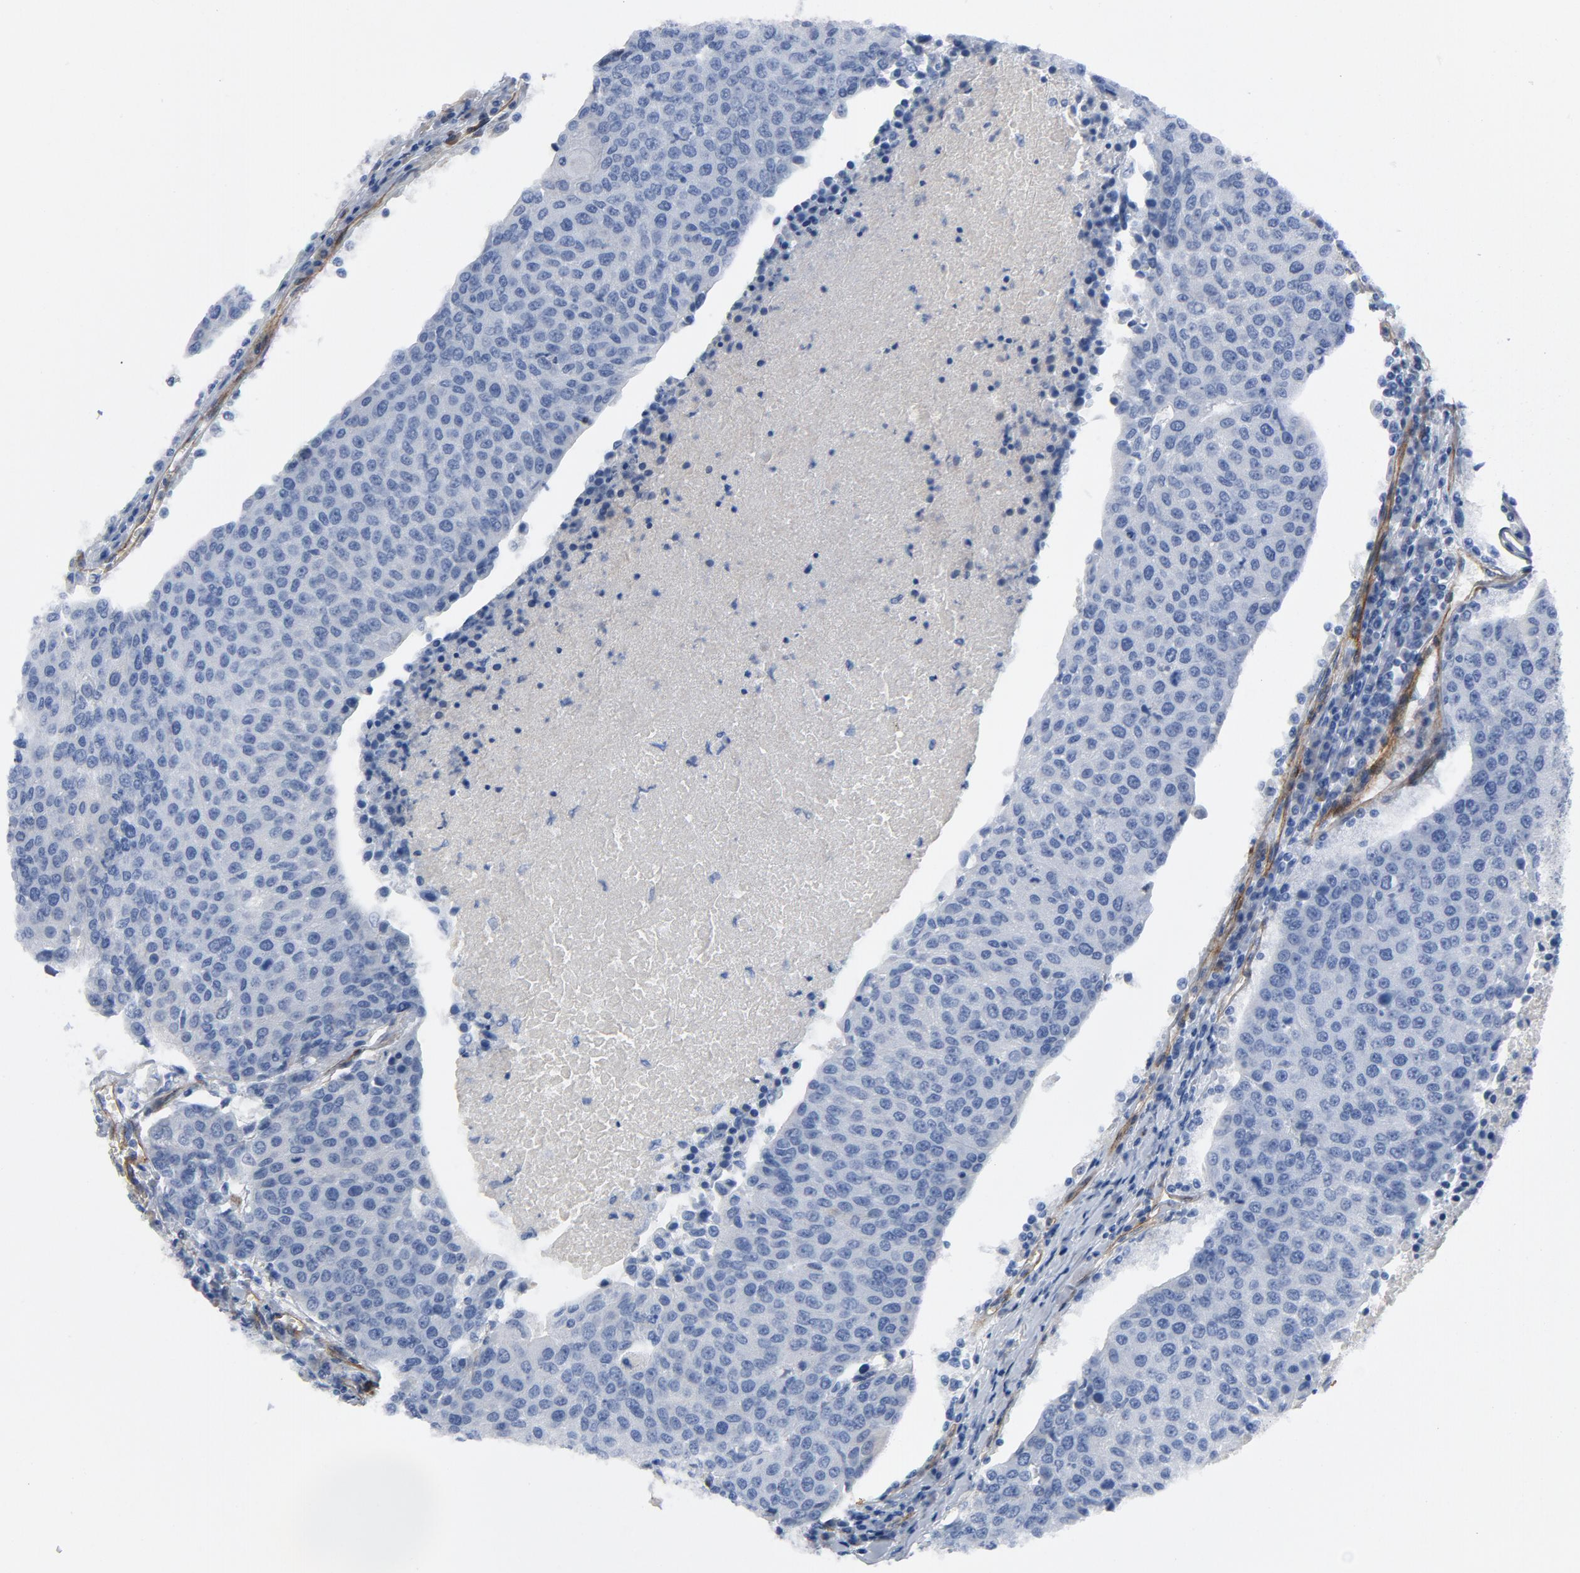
{"staining": {"intensity": "negative", "quantity": "none", "location": "none"}, "tissue": "urothelial cancer", "cell_type": "Tumor cells", "image_type": "cancer", "snomed": [{"axis": "morphology", "description": "Urothelial carcinoma, High grade"}, {"axis": "topography", "description": "Urinary bladder"}], "caption": "A high-resolution image shows IHC staining of high-grade urothelial carcinoma, which displays no significant staining in tumor cells.", "gene": "LAMC1", "patient": {"sex": "female", "age": 85}}